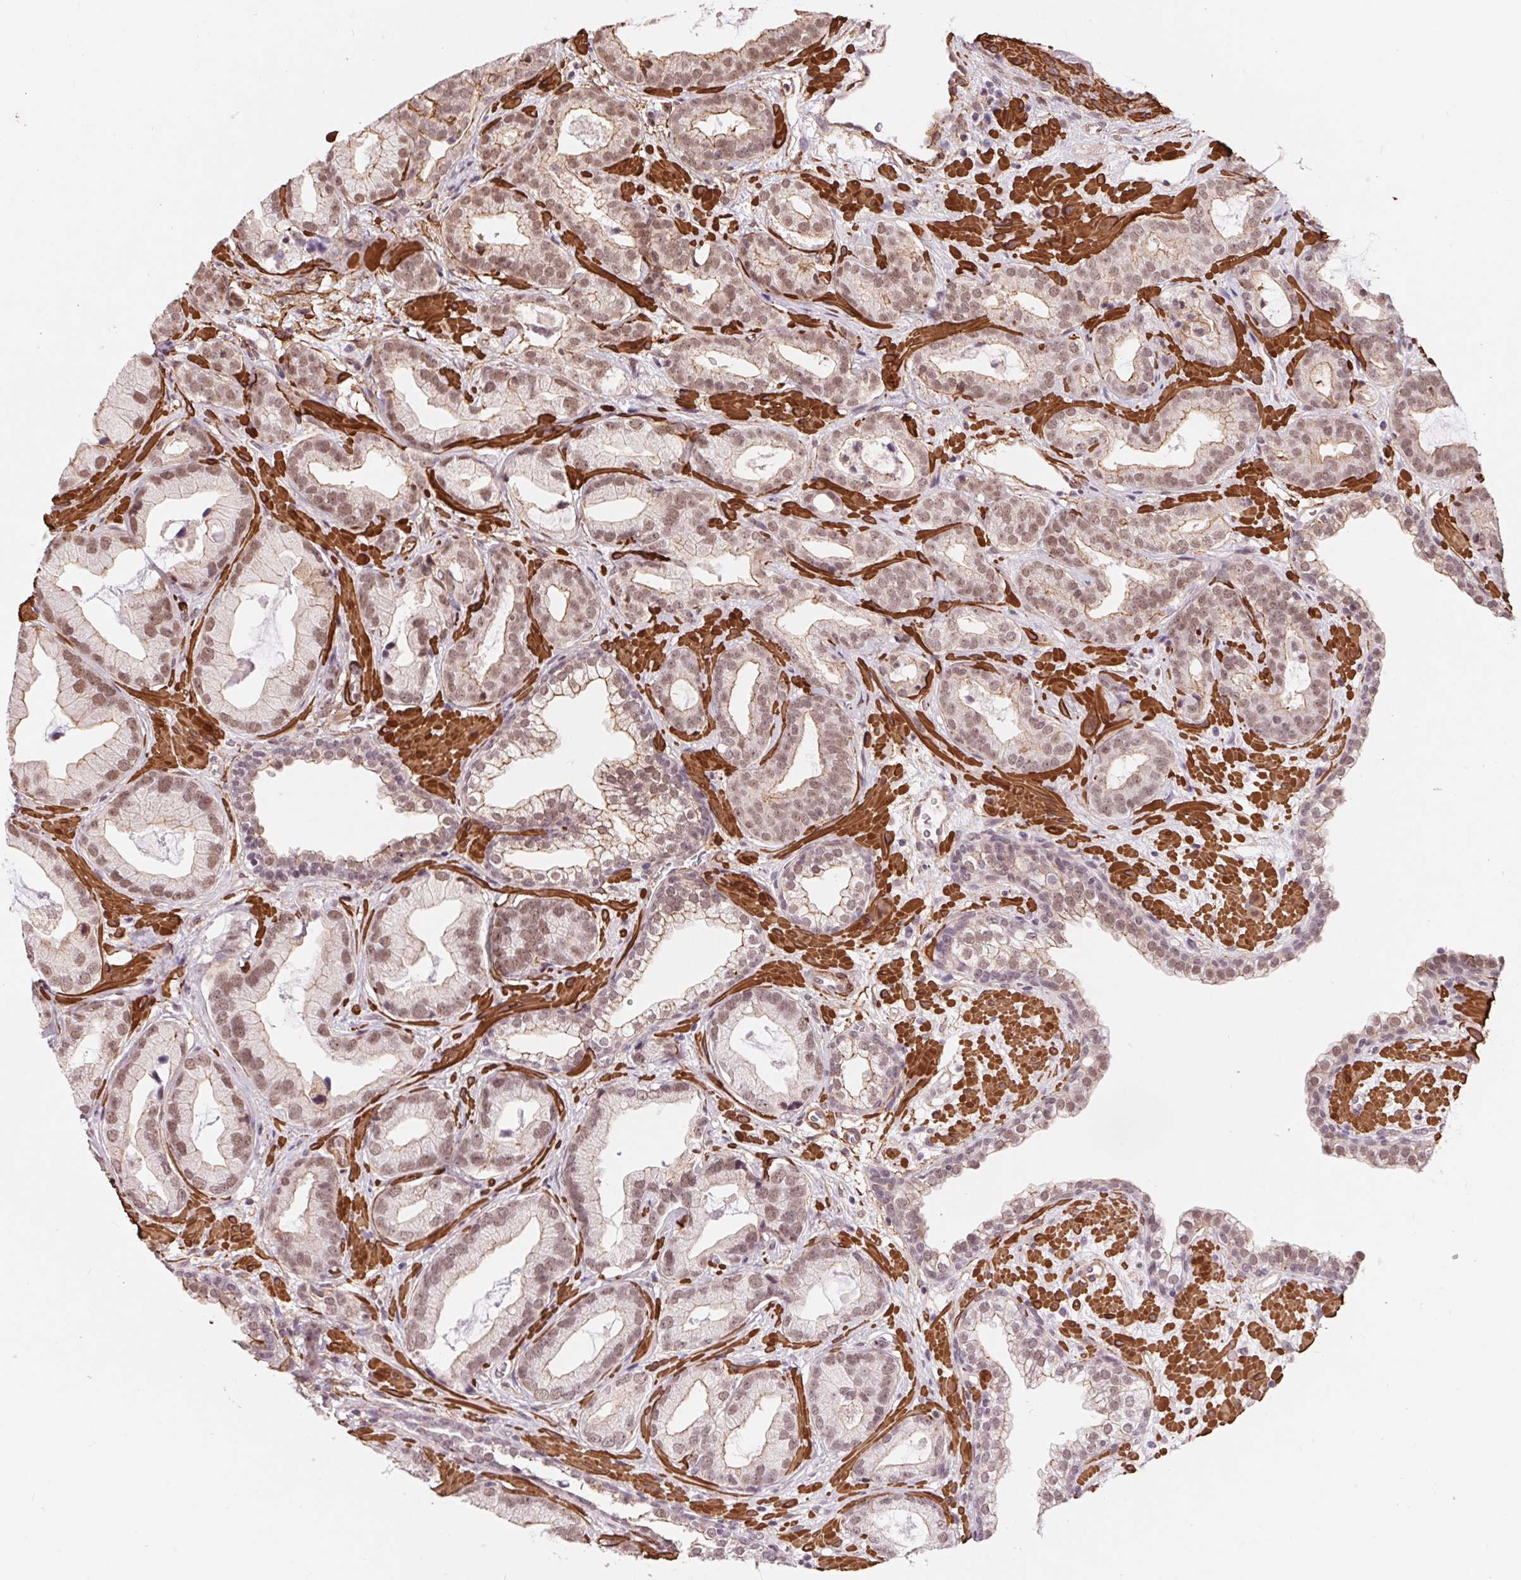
{"staining": {"intensity": "moderate", "quantity": ">75%", "location": "nuclear"}, "tissue": "prostate cancer", "cell_type": "Tumor cells", "image_type": "cancer", "snomed": [{"axis": "morphology", "description": "Adenocarcinoma, Low grade"}, {"axis": "topography", "description": "Prostate"}], "caption": "Protein staining of prostate cancer (low-grade adenocarcinoma) tissue shows moderate nuclear positivity in about >75% of tumor cells.", "gene": "BCAT1", "patient": {"sex": "male", "age": 62}}